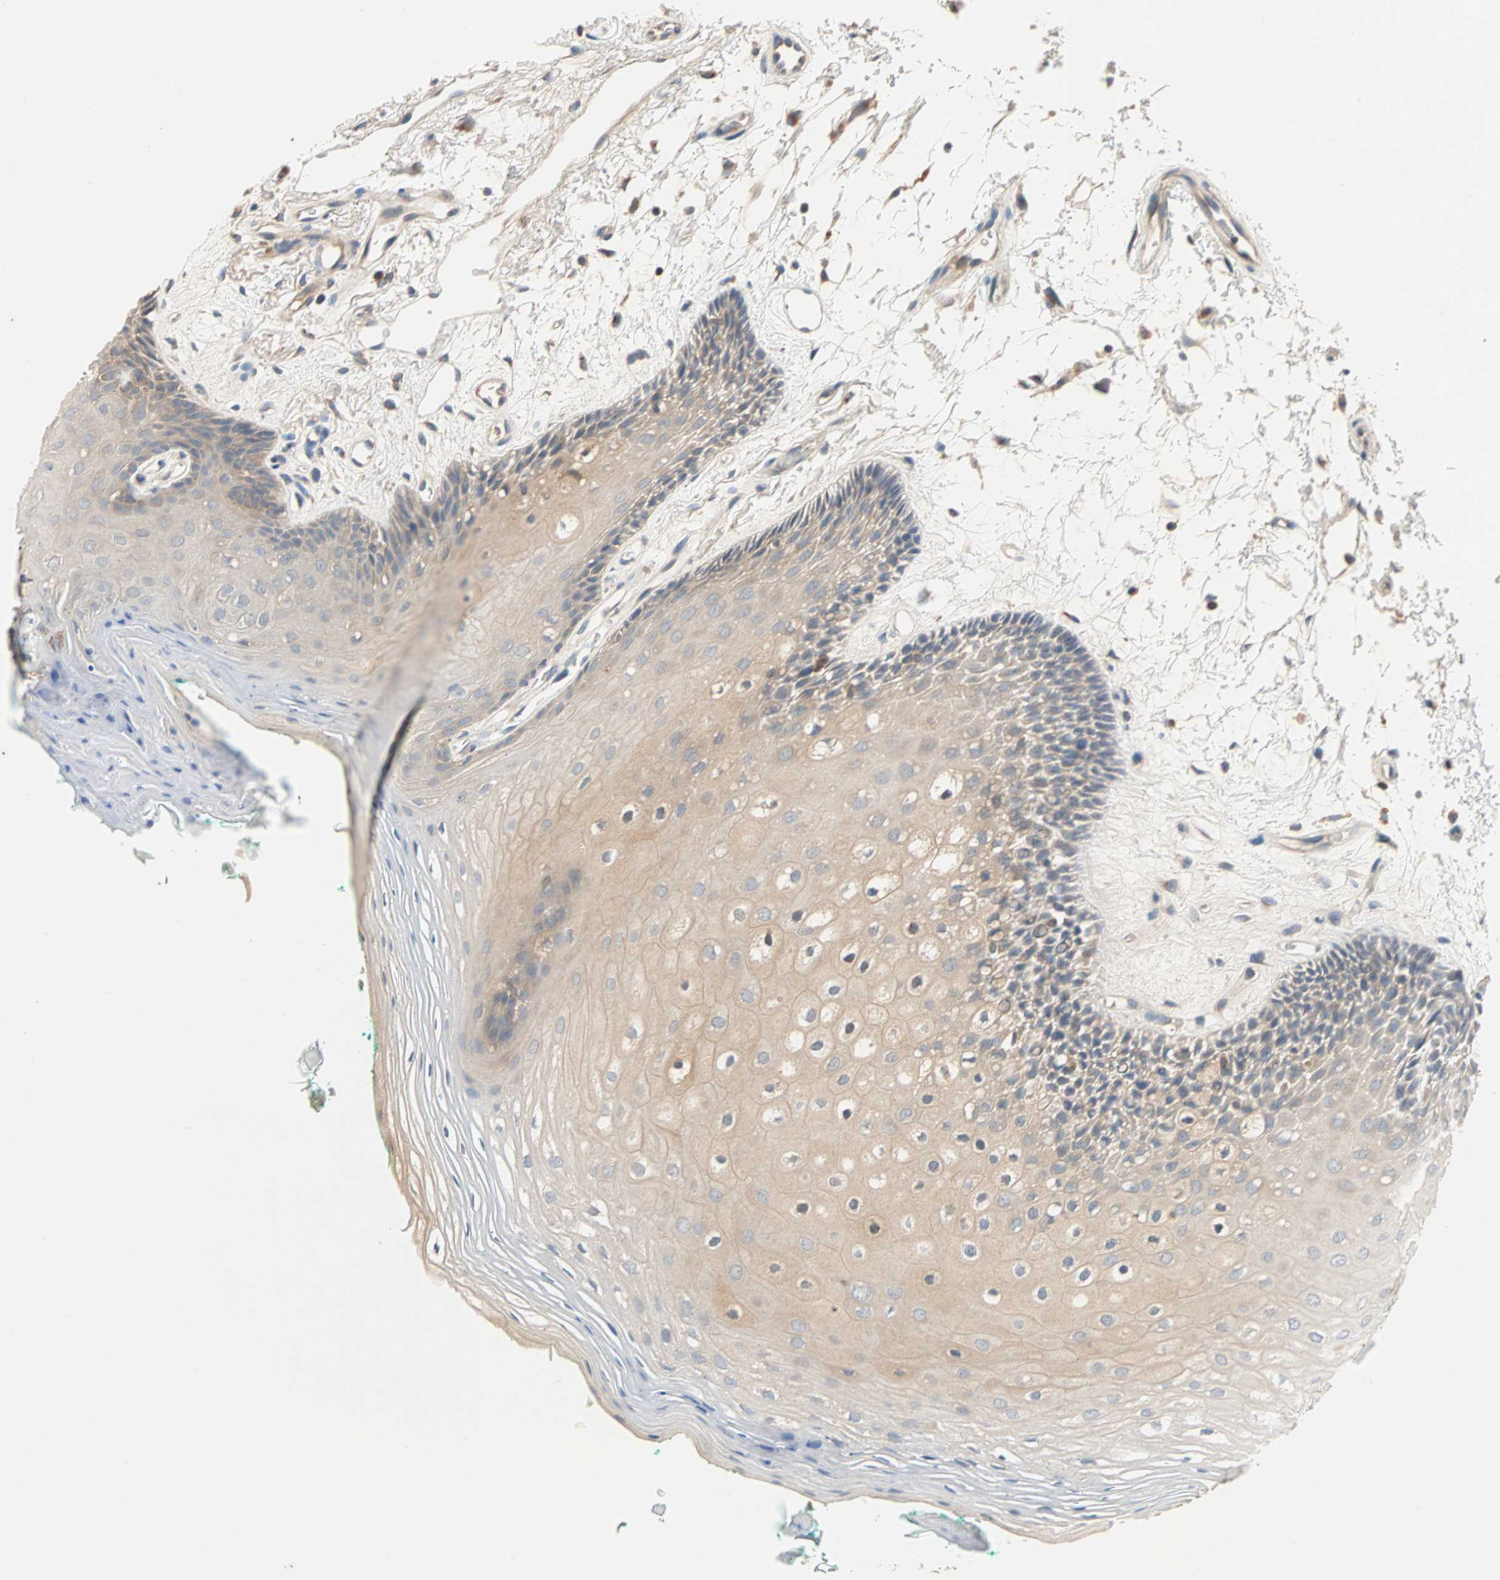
{"staining": {"intensity": "weak", "quantity": "25%-75%", "location": "cytoplasmic/membranous"}, "tissue": "oral mucosa", "cell_type": "Squamous epithelial cells", "image_type": "normal", "snomed": [{"axis": "morphology", "description": "Normal tissue, NOS"}, {"axis": "topography", "description": "Skeletal muscle"}, {"axis": "topography", "description": "Oral tissue"}, {"axis": "topography", "description": "Peripheral nerve tissue"}], "caption": "Protein expression analysis of normal oral mucosa reveals weak cytoplasmic/membranous staining in approximately 25%-75% of squamous epithelial cells. The staining is performed using DAB (3,3'-diaminobenzidine) brown chromogen to label protein expression. The nuclei are counter-stained blue using hematoxylin.", "gene": "MAP4K1", "patient": {"sex": "female", "age": 84}}